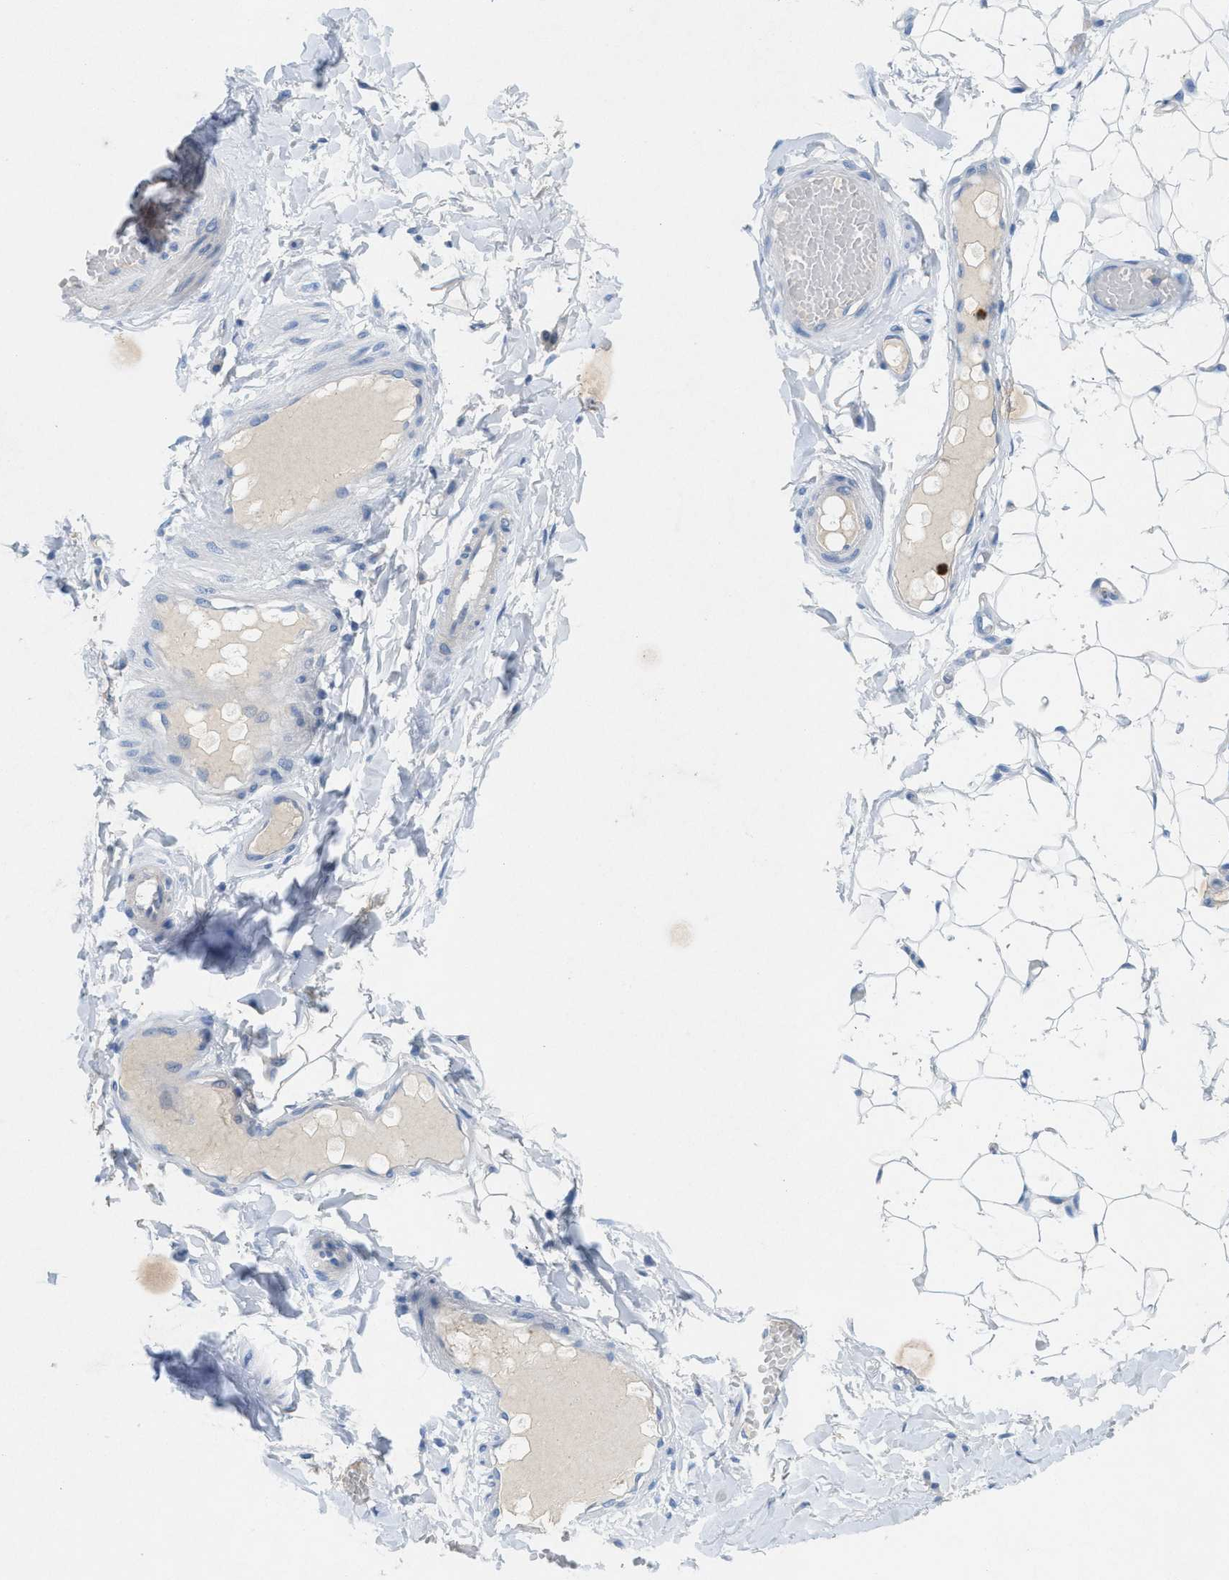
{"staining": {"intensity": "negative", "quantity": "none", "location": "none"}, "tissue": "adipose tissue", "cell_type": "Adipocytes", "image_type": "normal", "snomed": [{"axis": "morphology", "description": "Normal tissue, NOS"}, {"axis": "topography", "description": "Adipose tissue"}, {"axis": "topography", "description": "Vascular tissue"}, {"axis": "topography", "description": "Peripheral nerve tissue"}], "caption": "Immunohistochemistry of benign adipose tissue shows no expression in adipocytes. (Immunohistochemistry (ihc), brightfield microscopy, high magnification).", "gene": "CKLF", "patient": {"sex": "male", "age": 25}}